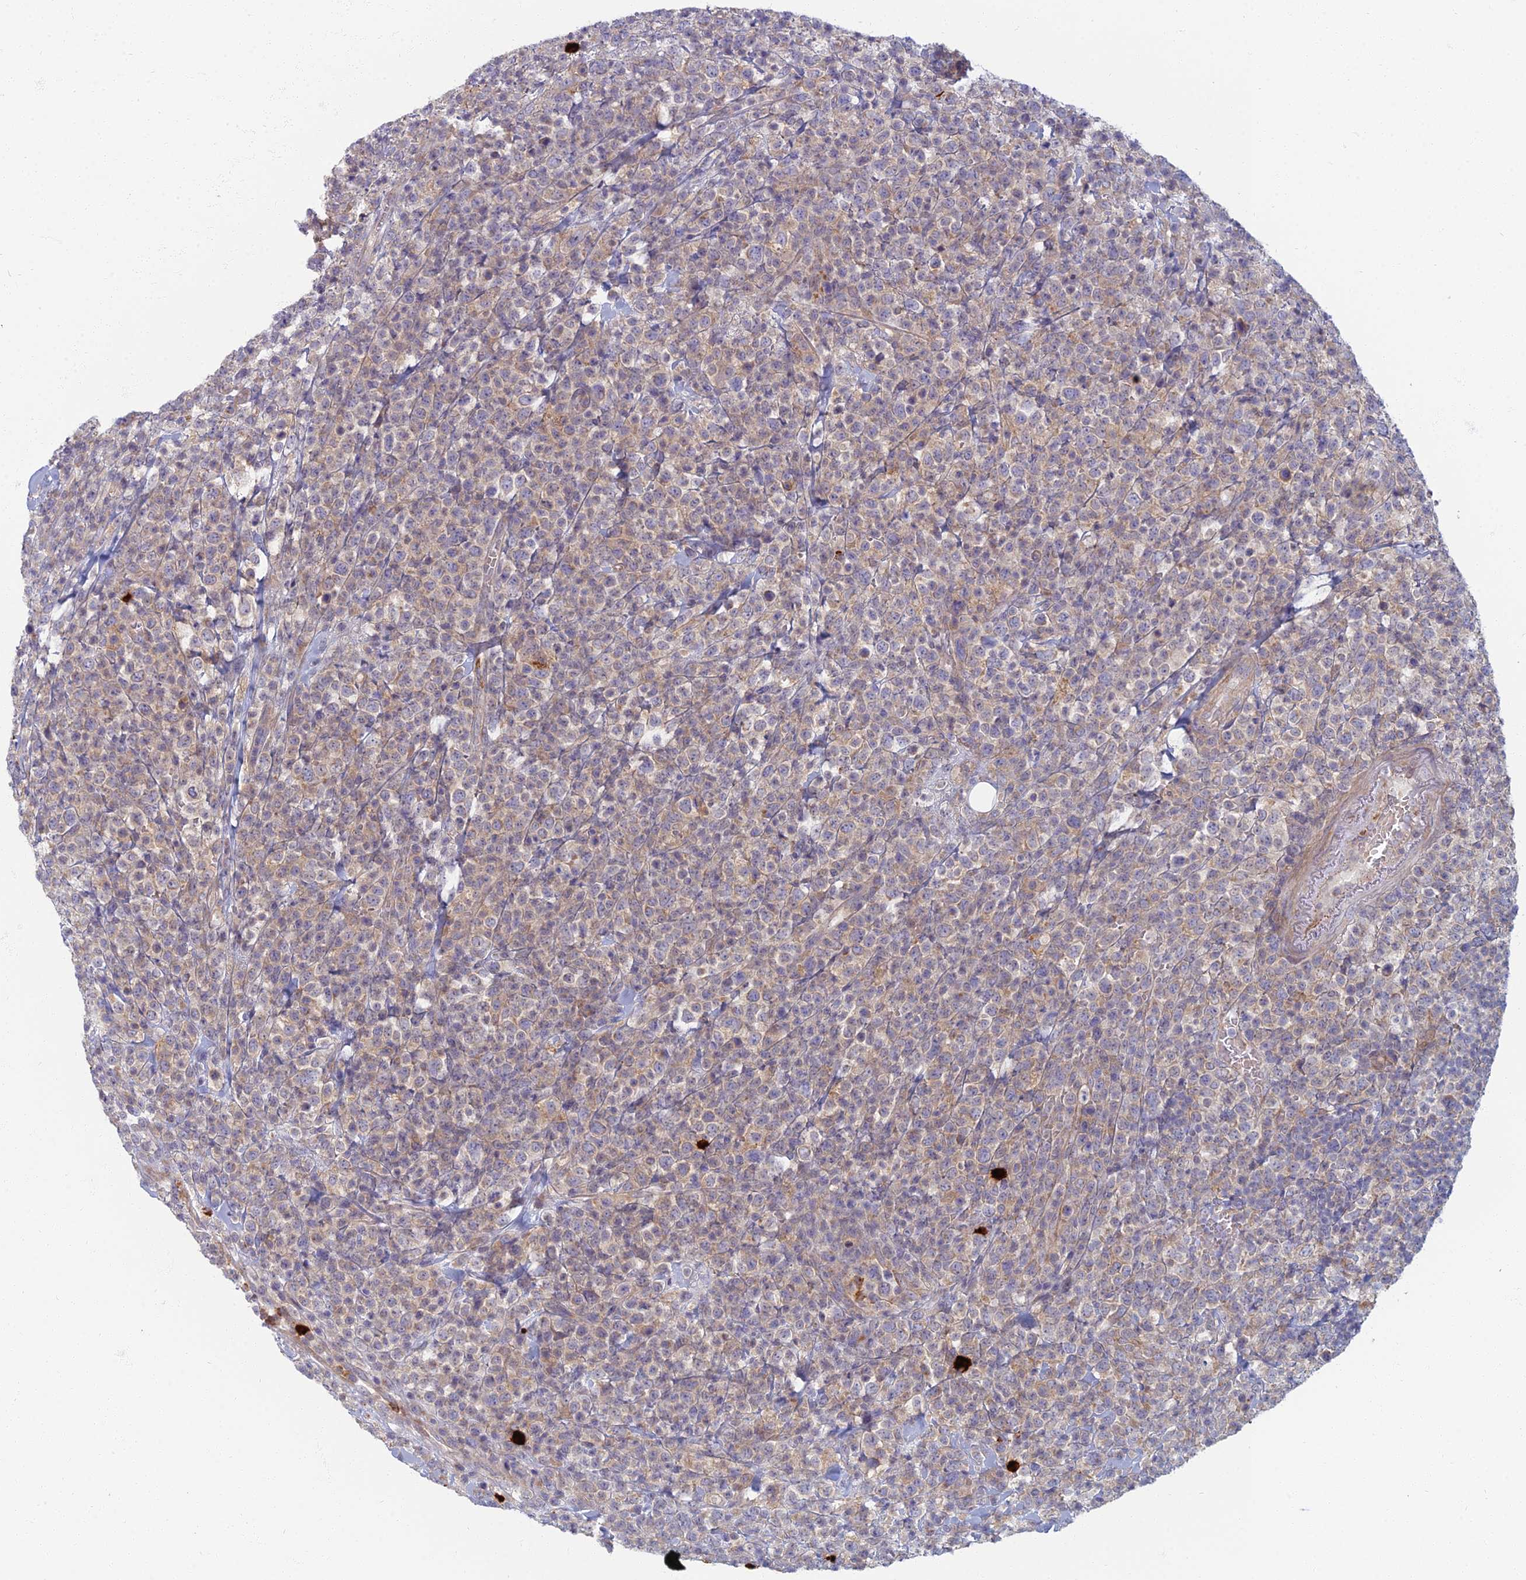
{"staining": {"intensity": "weak", "quantity": "25%-75%", "location": "cytoplasmic/membranous"}, "tissue": "lymphoma", "cell_type": "Tumor cells", "image_type": "cancer", "snomed": [{"axis": "morphology", "description": "Malignant lymphoma, non-Hodgkin's type, High grade"}, {"axis": "topography", "description": "Colon"}], "caption": "IHC staining of lymphoma, which reveals low levels of weak cytoplasmic/membranous expression in about 25%-75% of tumor cells indicating weak cytoplasmic/membranous protein expression. The staining was performed using DAB (3,3'-diaminobenzidine) (brown) for protein detection and nuclei were counterstained in hematoxylin (blue).", "gene": "PROX2", "patient": {"sex": "female", "age": 53}}